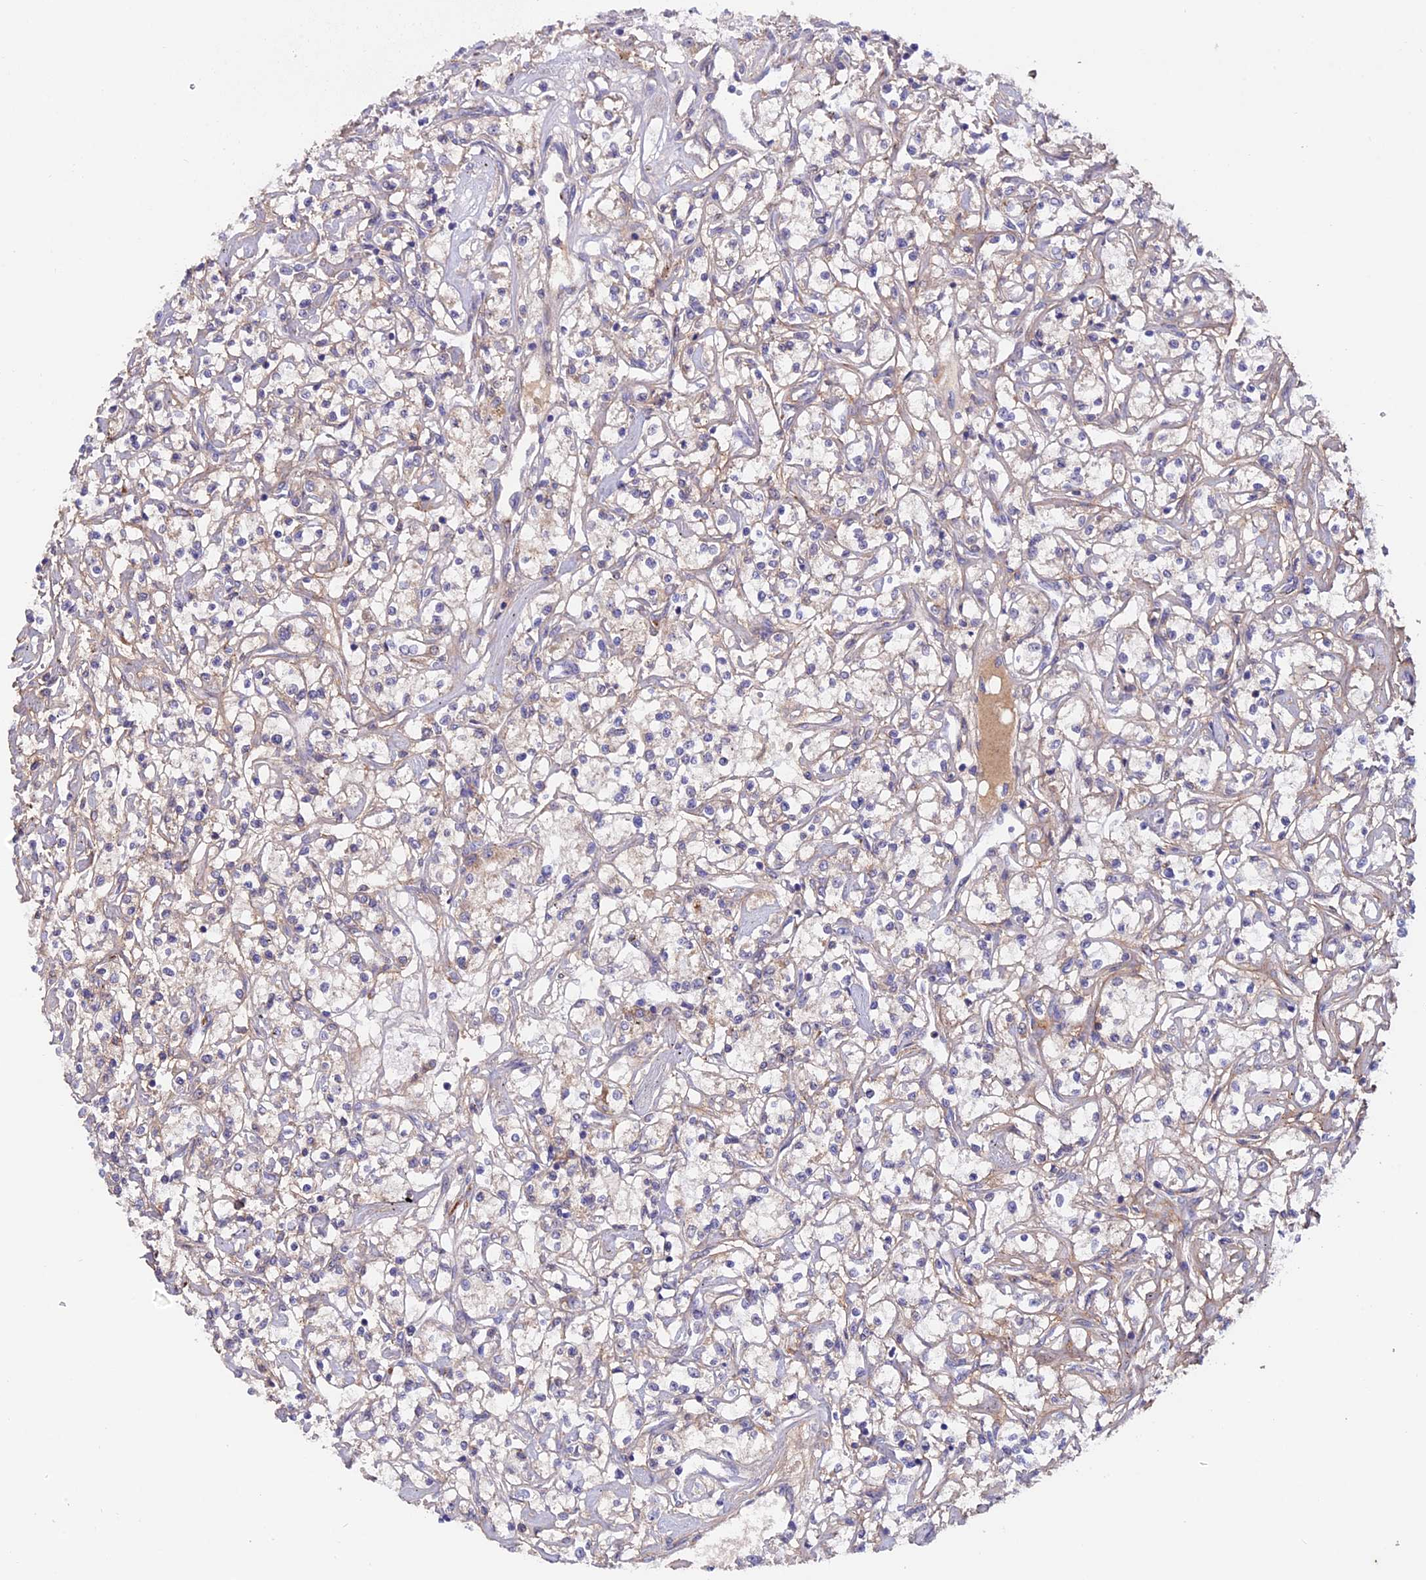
{"staining": {"intensity": "weak", "quantity": "<25%", "location": "cytoplasmic/membranous"}, "tissue": "renal cancer", "cell_type": "Tumor cells", "image_type": "cancer", "snomed": [{"axis": "morphology", "description": "Adenocarcinoma, NOS"}, {"axis": "topography", "description": "Kidney"}], "caption": "Photomicrograph shows no significant protein positivity in tumor cells of renal adenocarcinoma. The staining is performed using DAB (3,3'-diaminobenzidine) brown chromogen with nuclei counter-stained in using hematoxylin.", "gene": "COL4A3", "patient": {"sex": "female", "age": 59}}